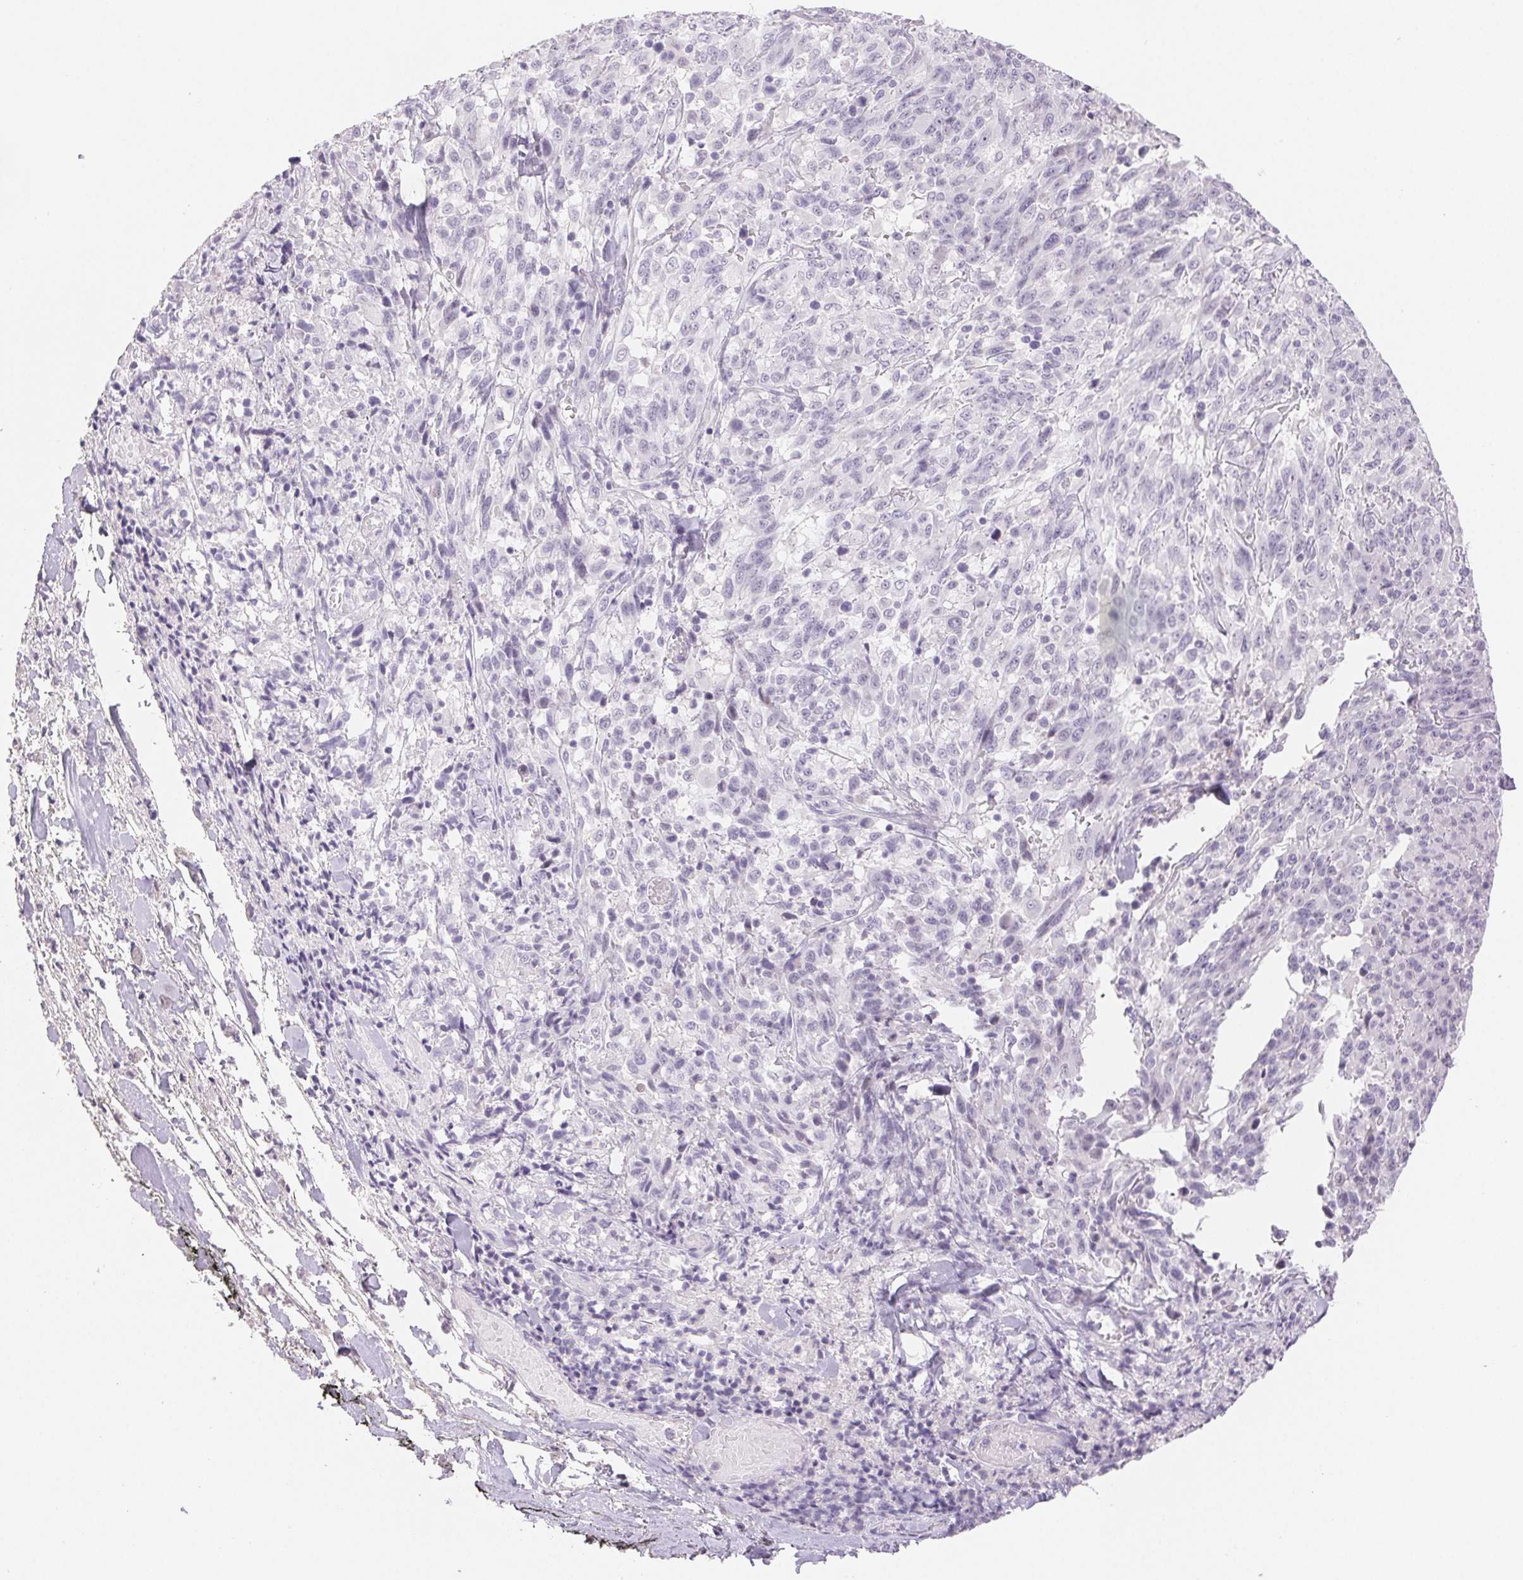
{"staining": {"intensity": "negative", "quantity": "none", "location": "none"}, "tissue": "melanoma", "cell_type": "Tumor cells", "image_type": "cancer", "snomed": [{"axis": "morphology", "description": "Malignant melanoma, NOS"}, {"axis": "topography", "description": "Skin"}], "caption": "Tumor cells show no significant protein positivity in malignant melanoma.", "gene": "BPIFB2", "patient": {"sex": "female", "age": 91}}